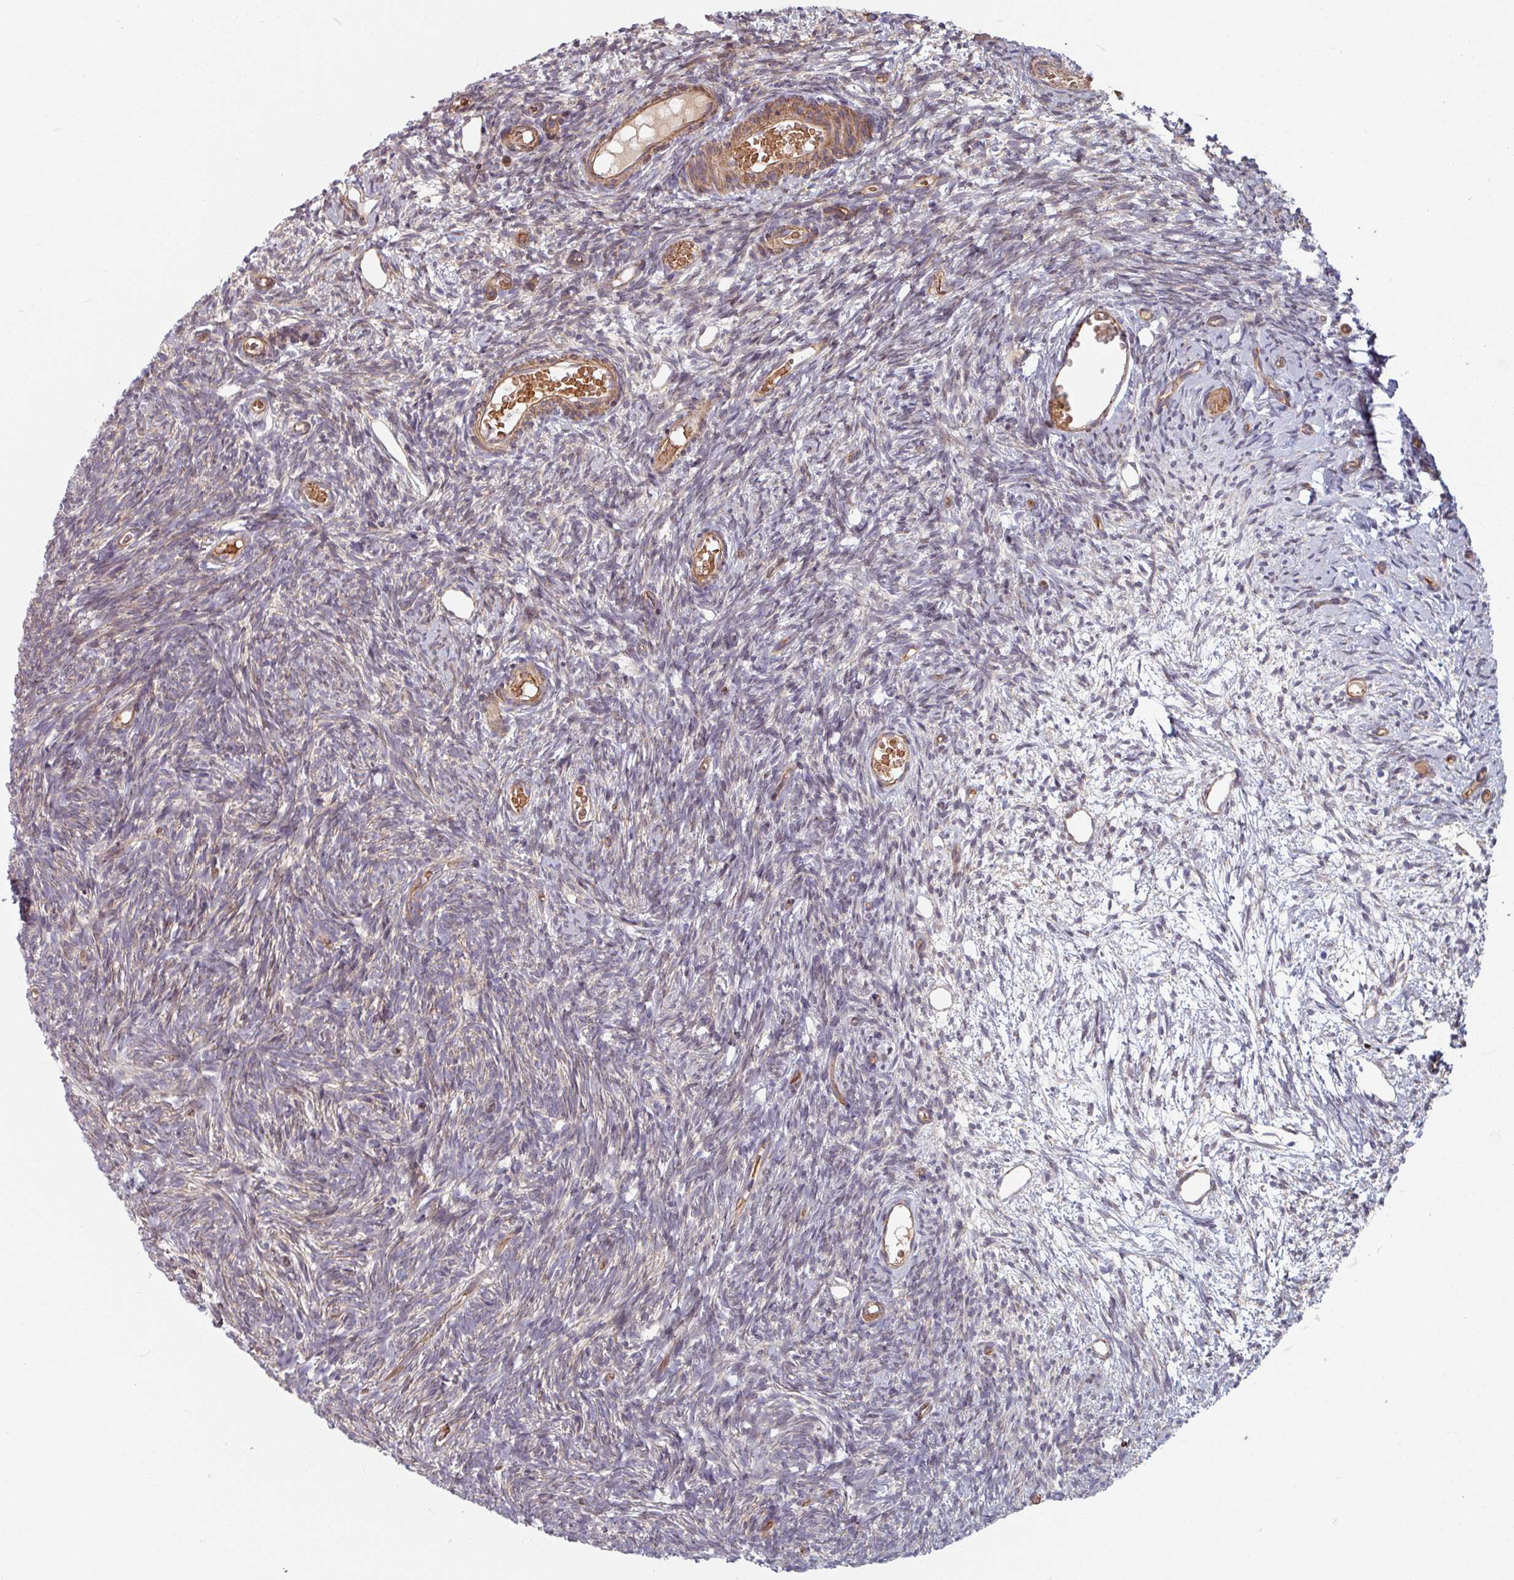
{"staining": {"intensity": "weak", "quantity": ">75%", "location": "cytoplasmic/membranous"}, "tissue": "ovary", "cell_type": "Follicle cells", "image_type": "normal", "snomed": [{"axis": "morphology", "description": "Normal tissue, NOS"}, {"axis": "topography", "description": "Ovary"}], "caption": "A brown stain shows weak cytoplasmic/membranous expression of a protein in follicle cells of normal ovary.", "gene": "C4BPB", "patient": {"sex": "female", "age": 39}}